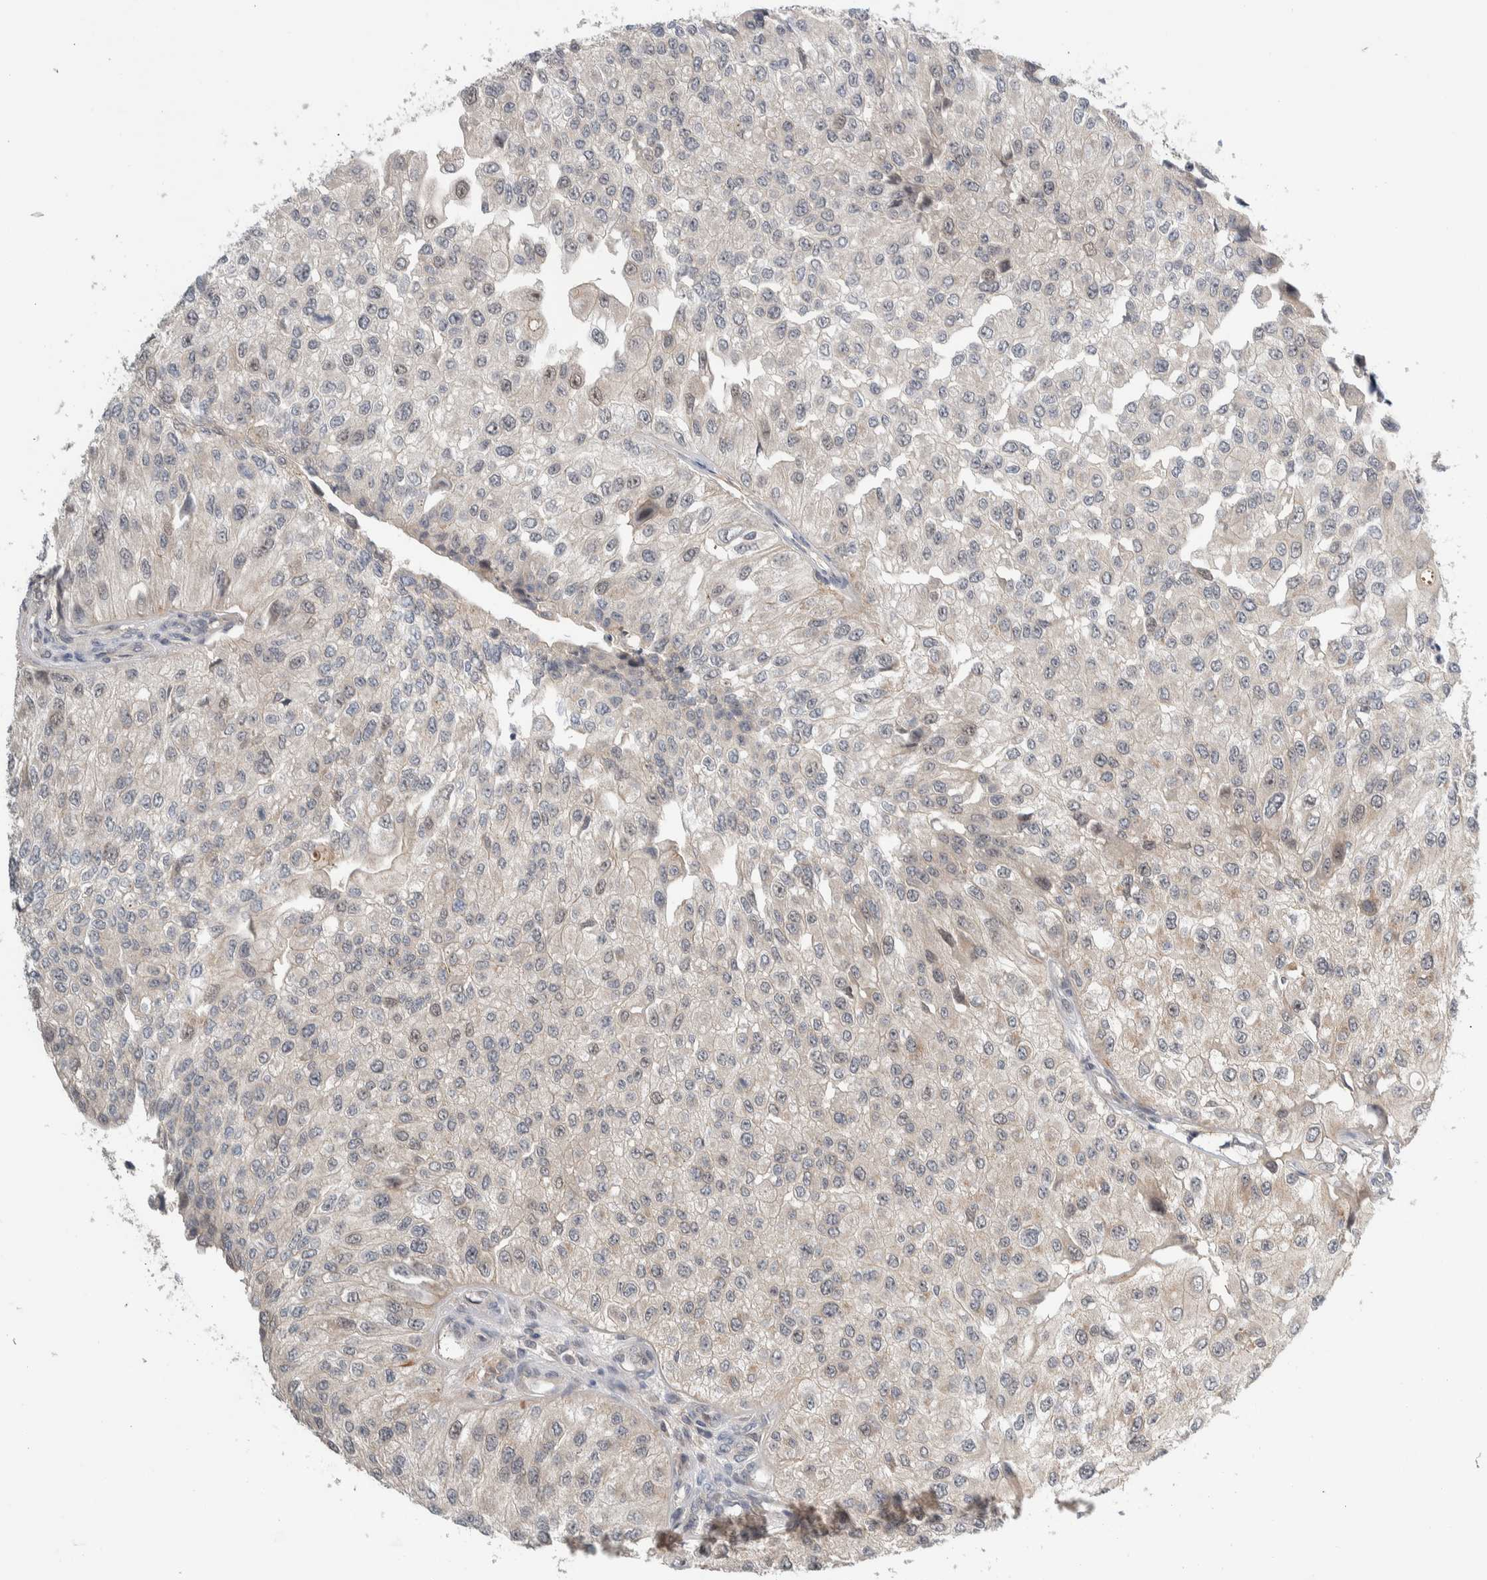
{"staining": {"intensity": "negative", "quantity": "none", "location": "none"}, "tissue": "urothelial cancer", "cell_type": "Tumor cells", "image_type": "cancer", "snomed": [{"axis": "morphology", "description": "Urothelial carcinoma, High grade"}, {"axis": "topography", "description": "Kidney"}, {"axis": "topography", "description": "Urinary bladder"}], "caption": "IHC of human urothelial cancer reveals no expression in tumor cells. Nuclei are stained in blue.", "gene": "MPRIP", "patient": {"sex": "male", "age": 77}}